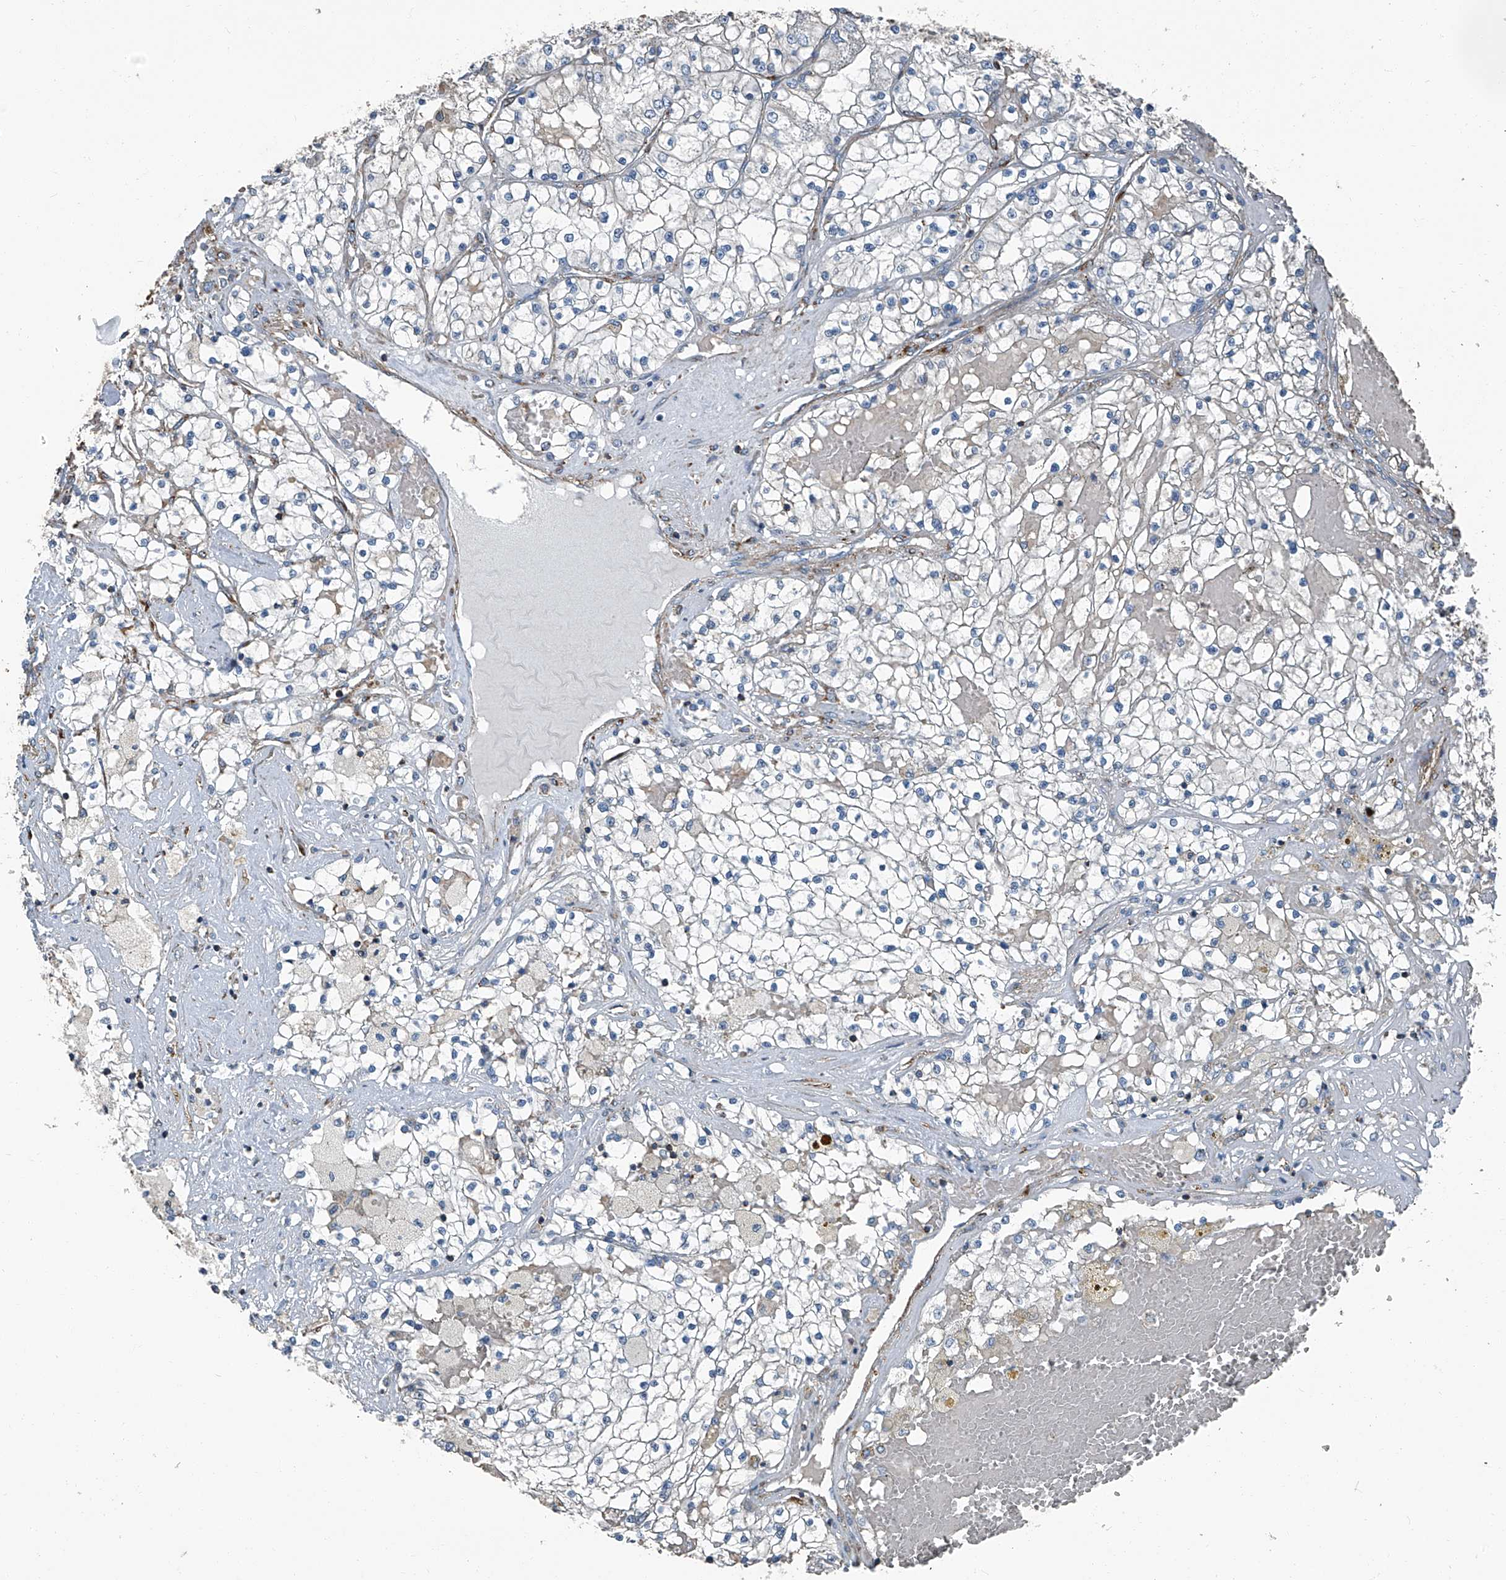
{"staining": {"intensity": "negative", "quantity": "none", "location": "none"}, "tissue": "renal cancer", "cell_type": "Tumor cells", "image_type": "cancer", "snomed": [{"axis": "morphology", "description": "Normal tissue, NOS"}, {"axis": "morphology", "description": "Adenocarcinoma, NOS"}, {"axis": "topography", "description": "Kidney"}], "caption": "There is no significant positivity in tumor cells of adenocarcinoma (renal).", "gene": "SEPTIN7", "patient": {"sex": "male", "age": 68}}